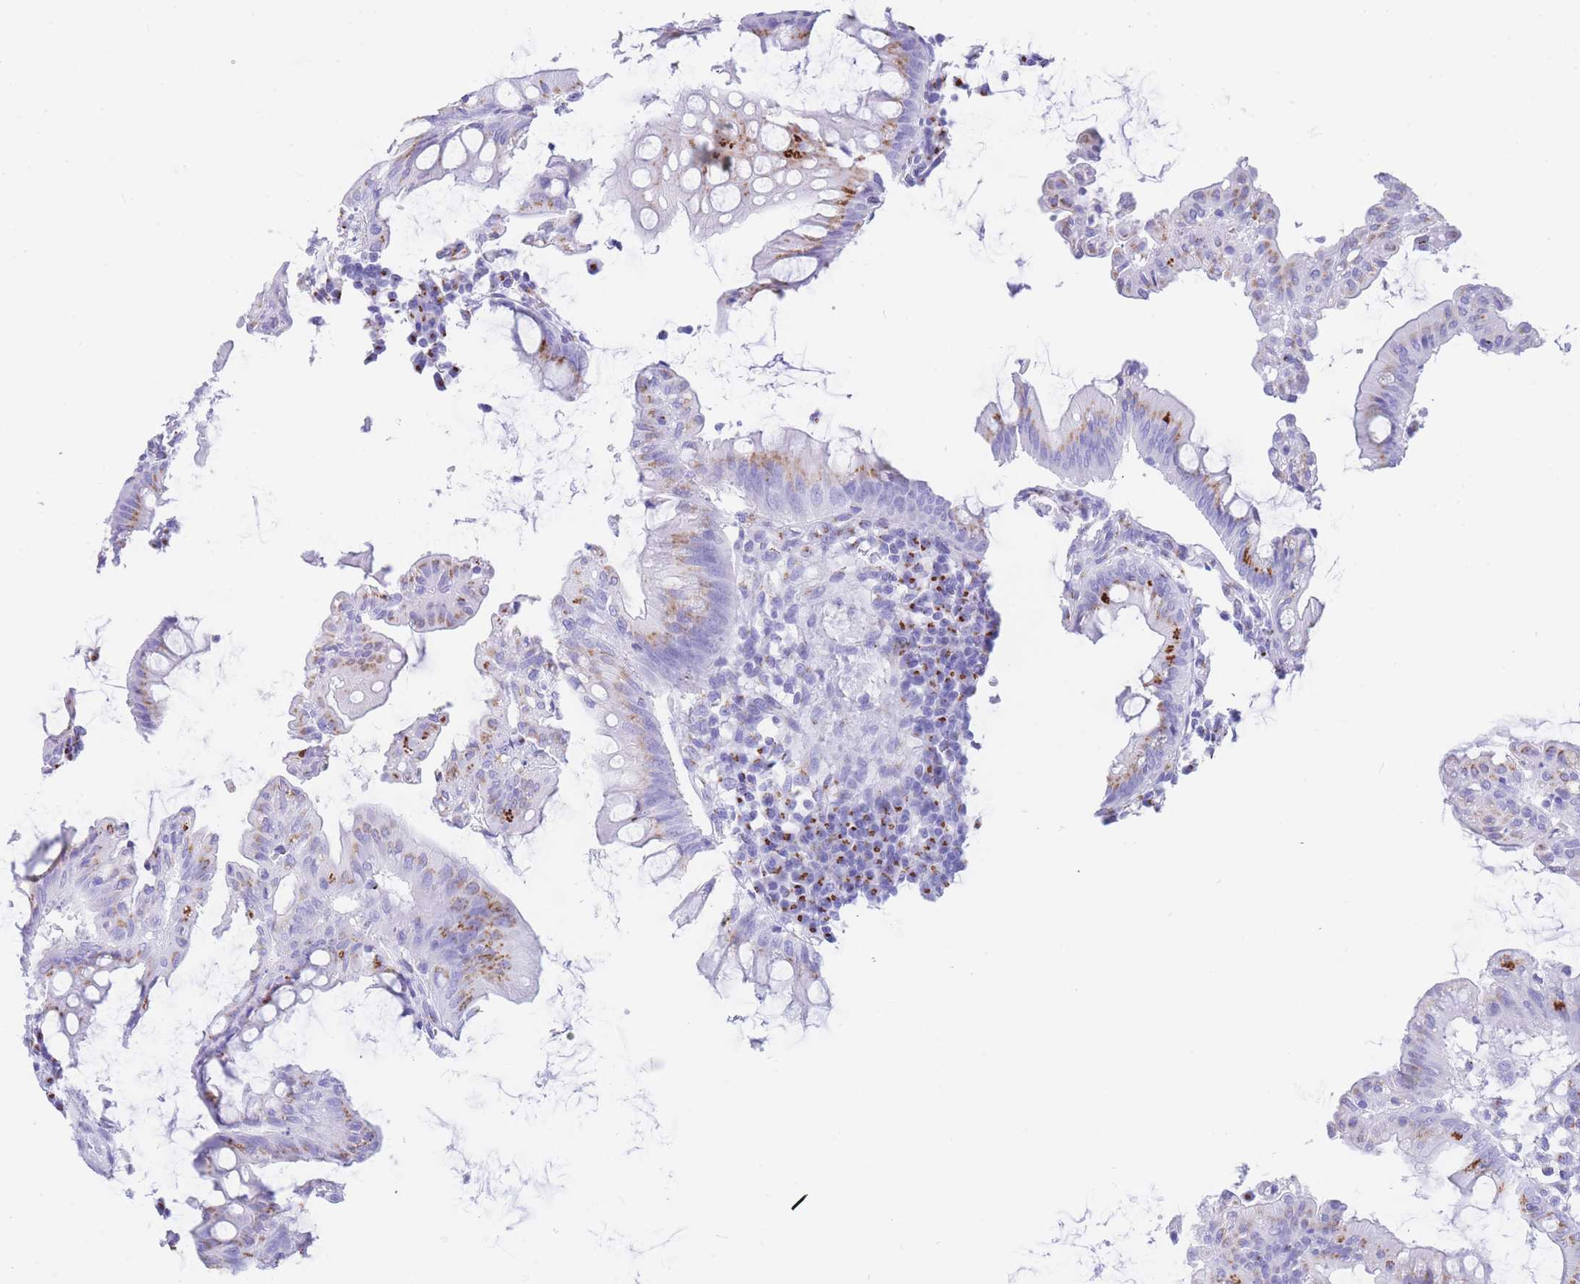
{"staining": {"intensity": "moderate", "quantity": "25%-75%", "location": "cytoplasmic/membranous"}, "tissue": "appendix", "cell_type": "Glandular cells", "image_type": "normal", "snomed": [{"axis": "morphology", "description": "Normal tissue, NOS"}, {"axis": "topography", "description": "Appendix"}], "caption": "Appendix was stained to show a protein in brown. There is medium levels of moderate cytoplasmic/membranous expression in about 25%-75% of glandular cells. (brown staining indicates protein expression, while blue staining denotes nuclei).", "gene": "FAM3C", "patient": {"sex": "male", "age": 83}}